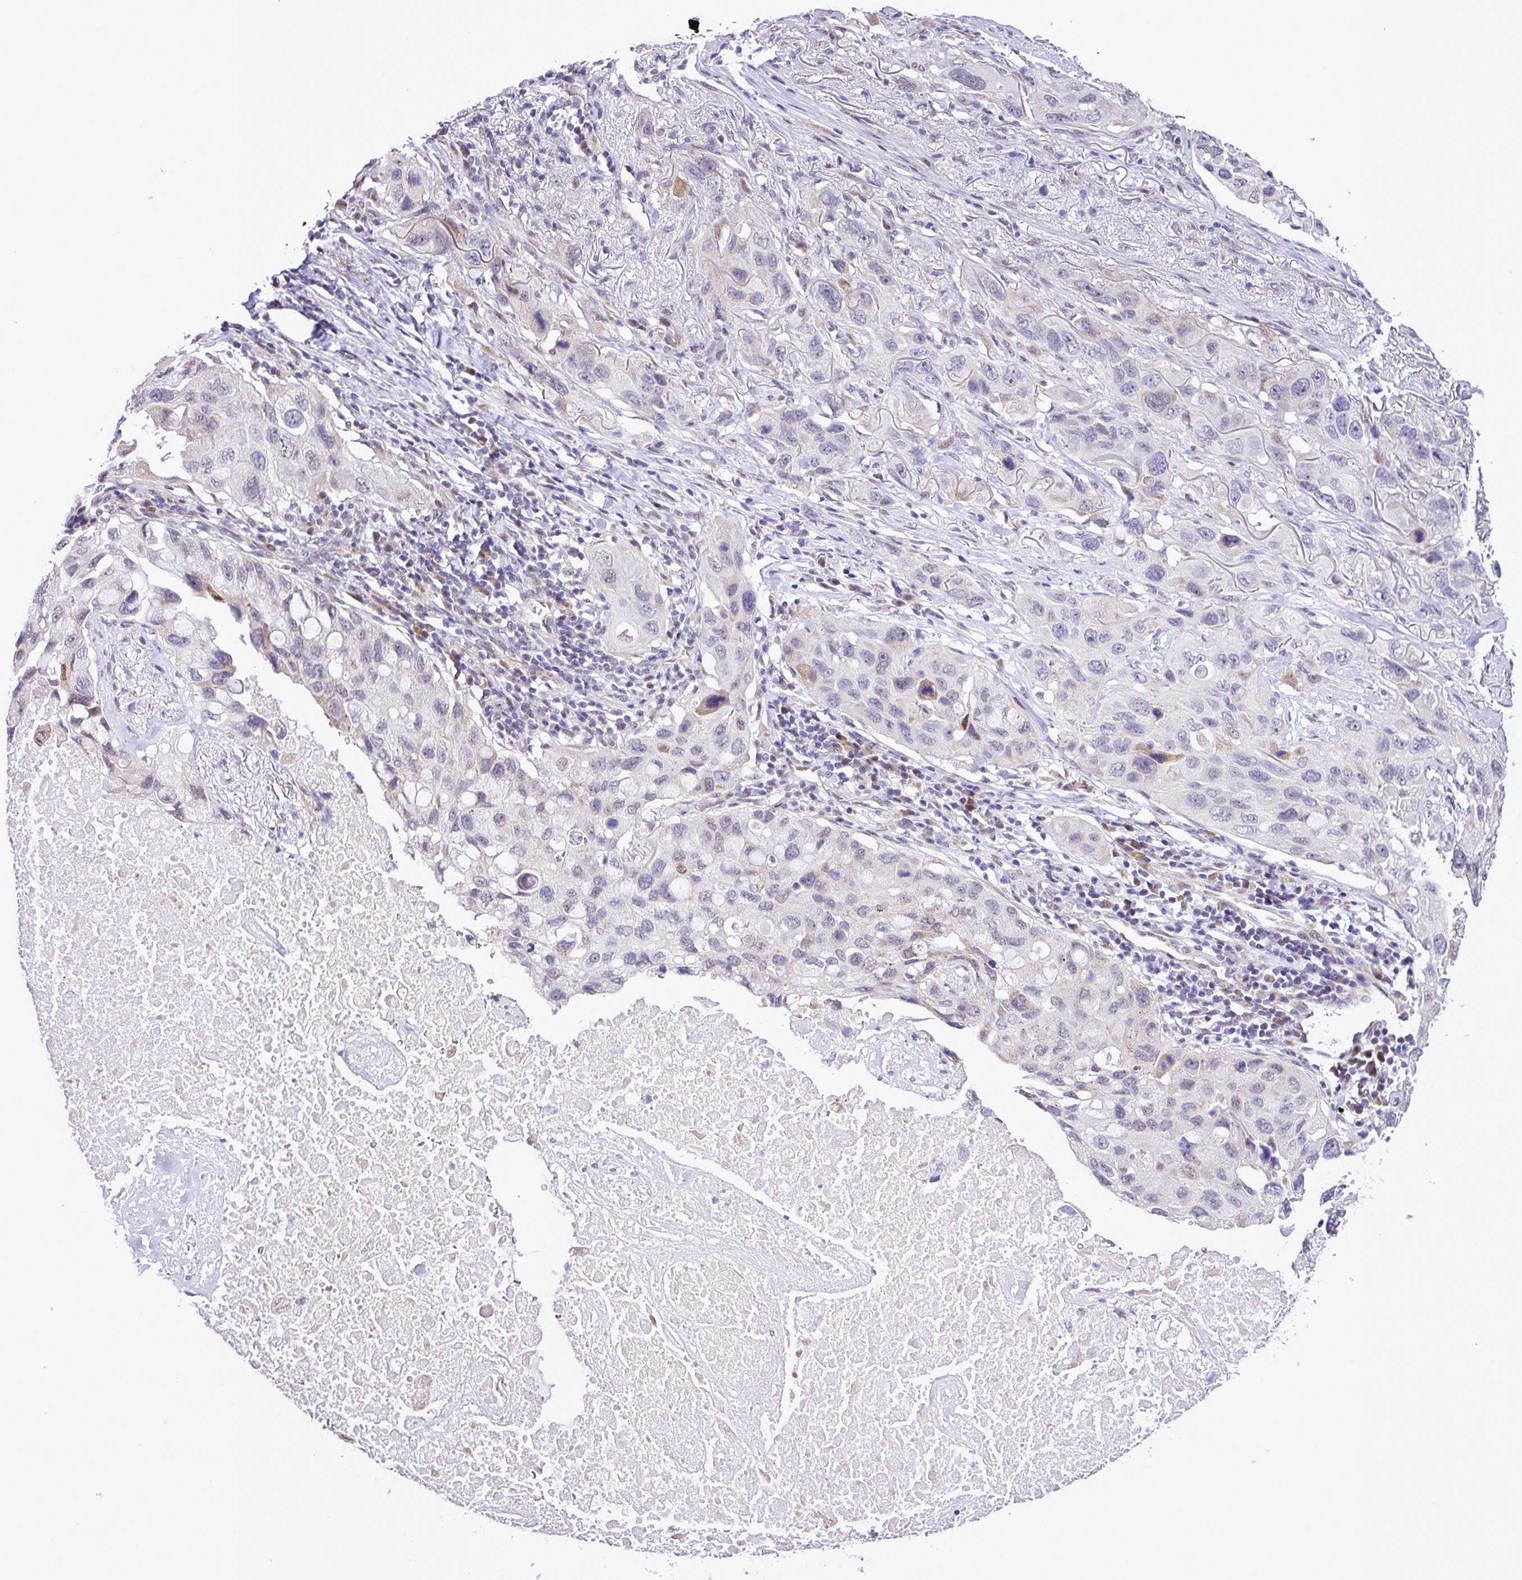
{"staining": {"intensity": "negative", "quantity": "none", "location": "none"}, "tissue": "lung cancer", "cell_type": "Tumor cells", "image_type": "cancer", "snomed": [{"axis": "morphology", "description": "Squamous cell carcinoma, NOS"}, {"axis": "topography", "description": "Lung"}], "caption": "Immunohistochemical staining of human lung cancer (squamous cell carcinoma) demonstrates no significant expression in tumor cells. Nuclei are stained in blue.", "gene": "ZNF354A", "patient": {"sex": "female", "age": 73}}